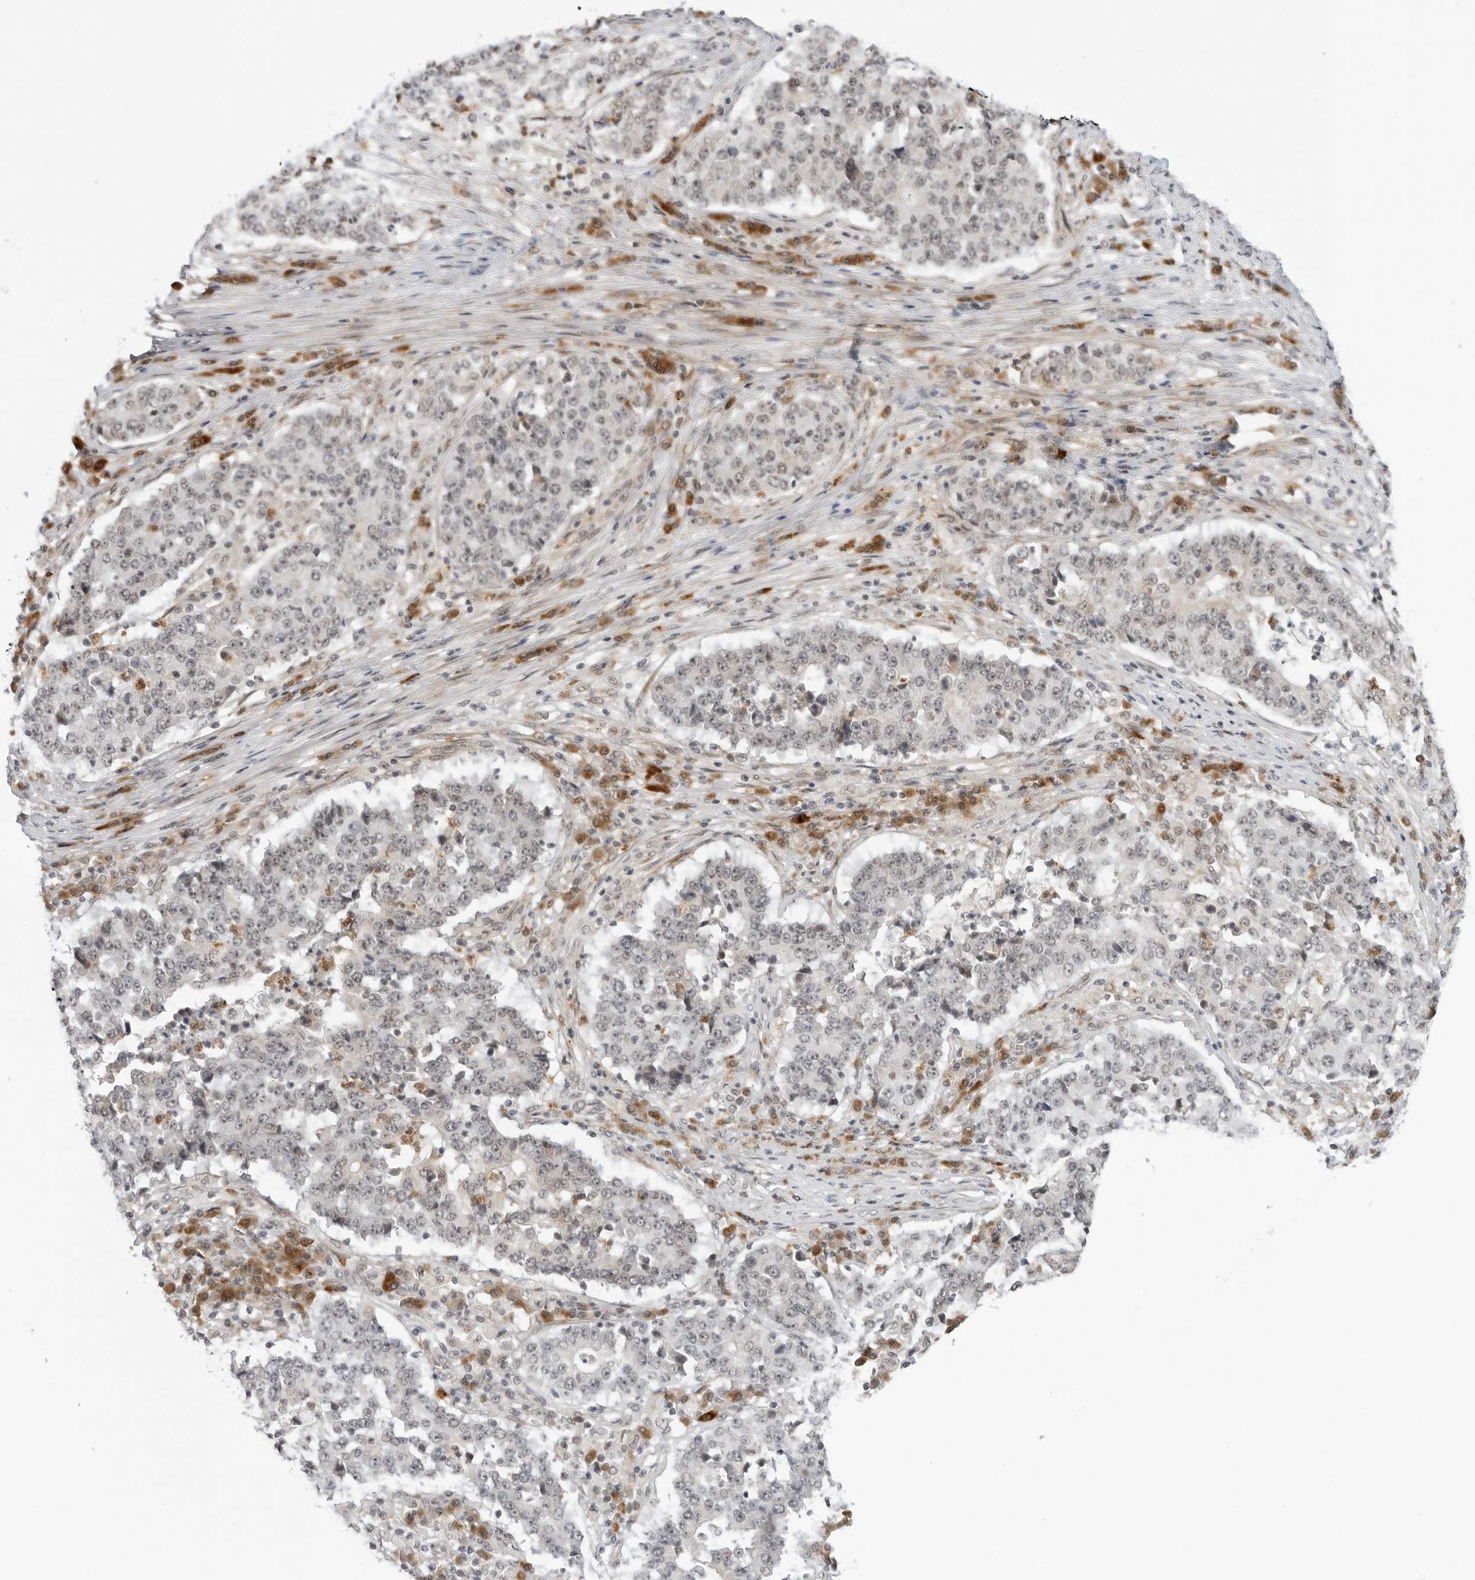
{"staining": {"intensity": "negative", "quantity": "none", "location": "none"}, "tissue": "stomach cancer", "cell_type": "Tumor cells", "image_type": "cancer", "snomed": [{"axis": "morphology", "description": "Adenocarcinoma, NOS"}, {"axis": "topography", "description": "Stomach"}], "caption": "Stomach cancer was stained to show a protein in brown. There is no significant expression in tumor cells.", "gene": "SUGCT", "patient": {"sex": "male", "age": 59}}